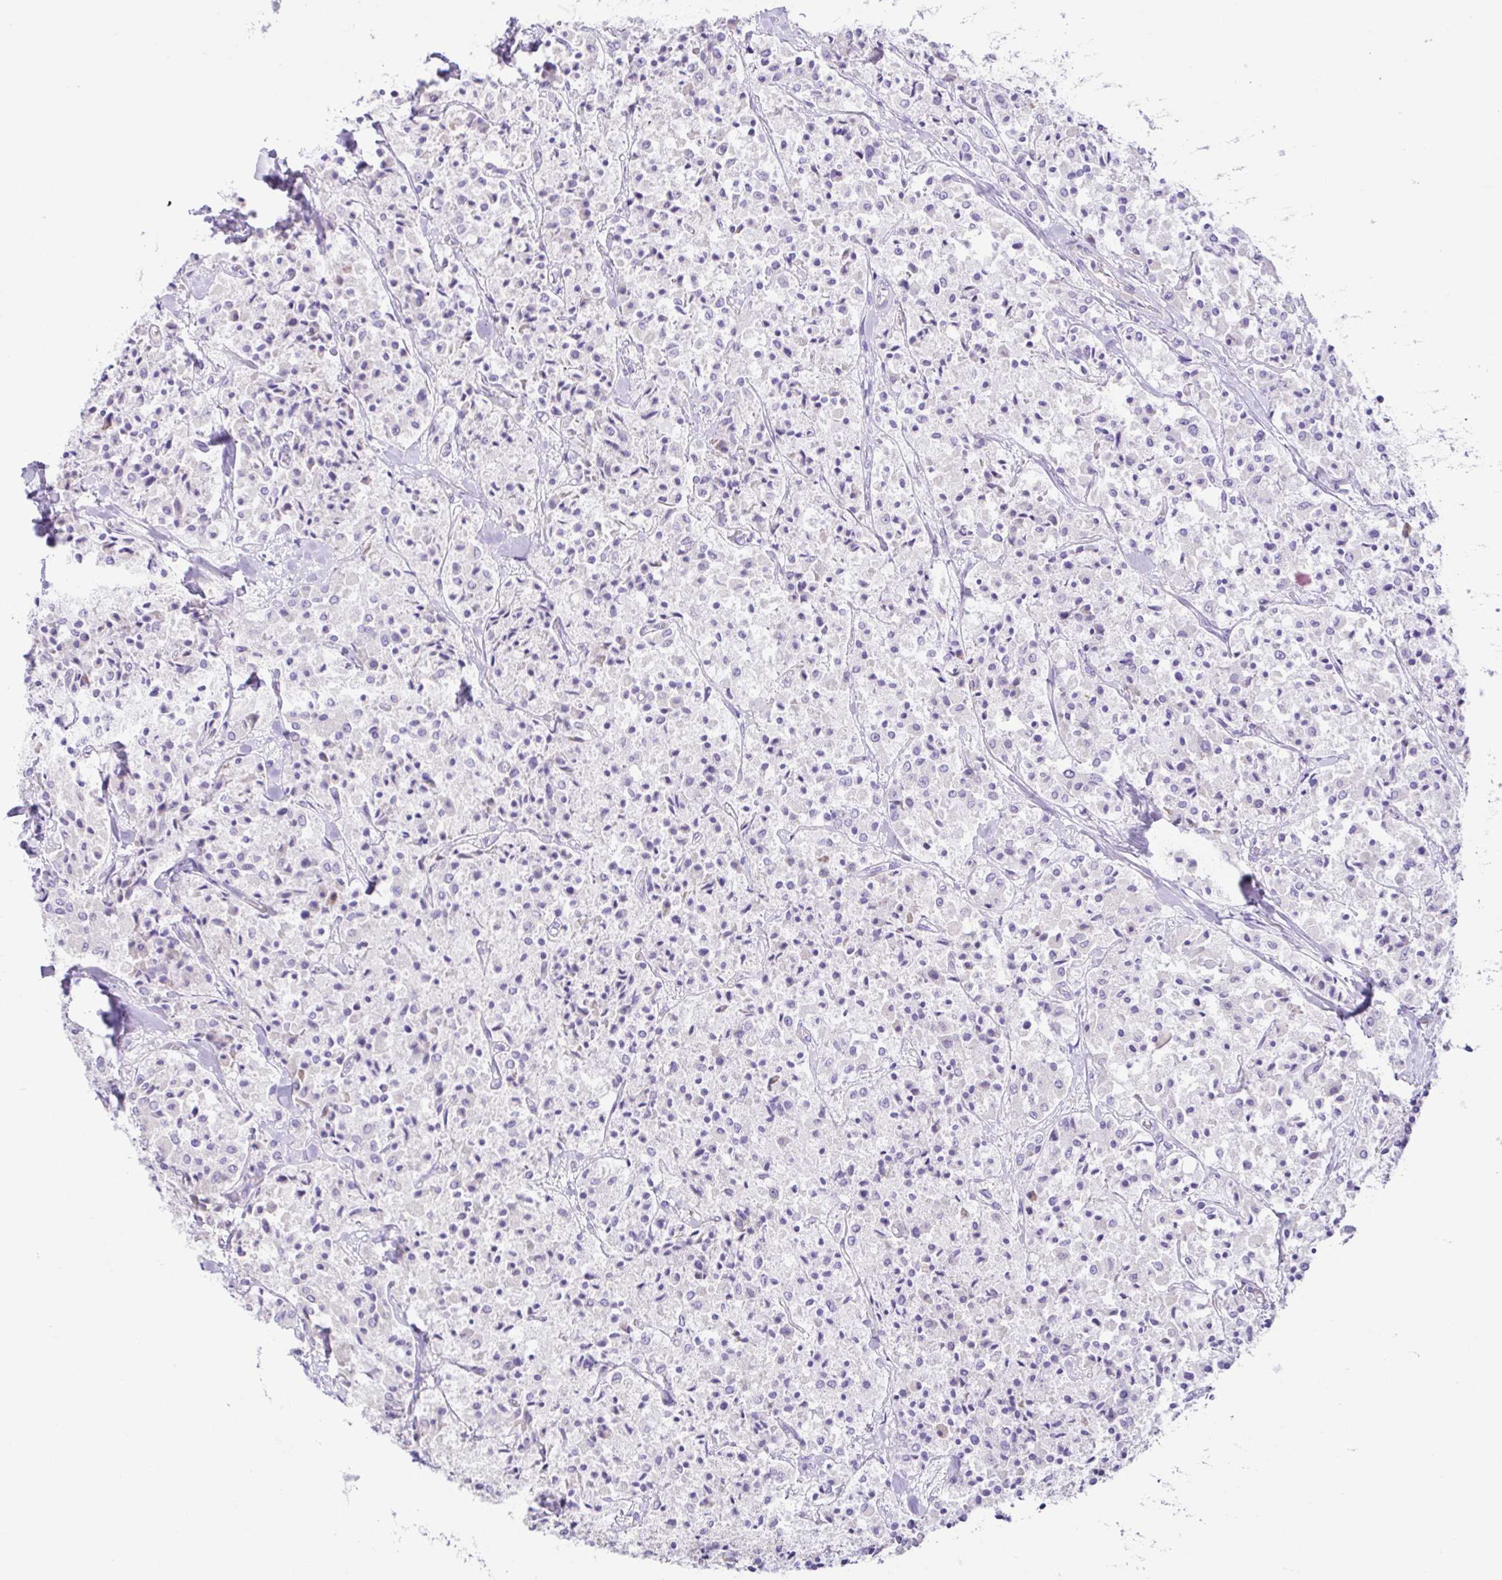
{"staining": {"intensity": "negative", "quantity": "none", "location": "none"}, "tissue": "carcinoid", "cell_type": "Tumor cells", "image_type": "cancer", "snomed": [{"axis": "morphology", "description": "Carcinoid, malignant, NOS"}, {"axis": "topography", "description": "Lung"}], "caption": "Tumor cells are negative for brown protein staining in malignant carcinoid.", "gene": "ISM2", "patient": {"sex": "male", "age": 71}}